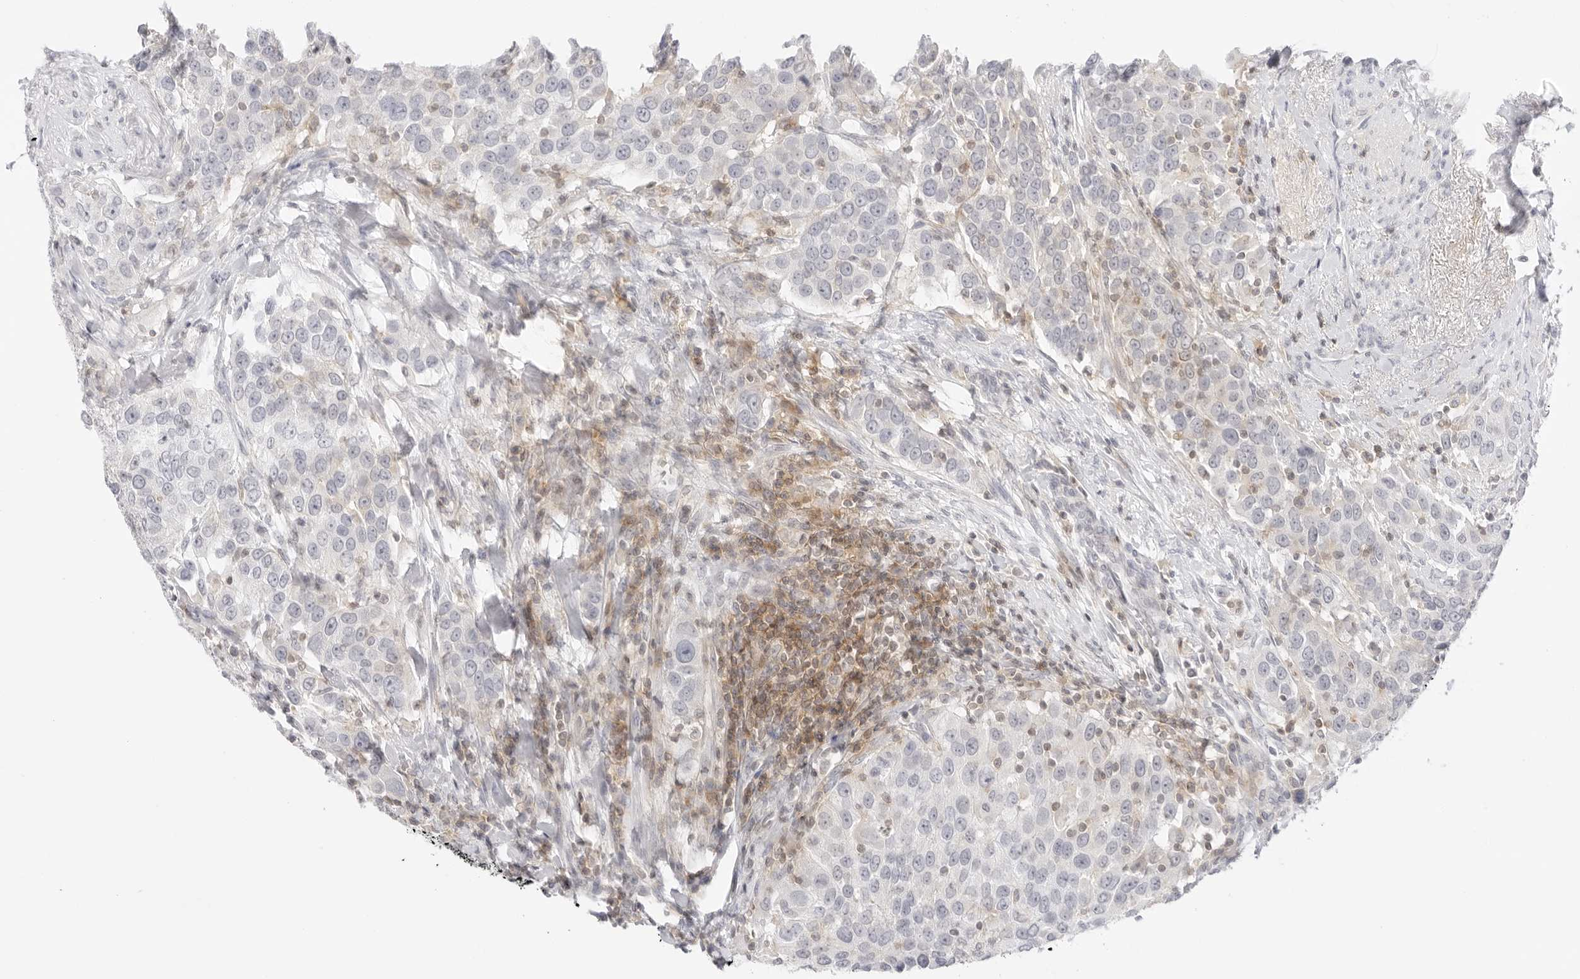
{"staining": {"intensity": "negative", "quantity": "none", "location": "none"}, "tissue": "urothelial cancer", "cell_type": "Tumor cells", "image_type": "cancer", "snomed": [{"axis": "morphology", "description": "Urothelial carcinoma, High grade"}, {"axis": "topography", "description": "Urinary bladder"}], "caption": "Immunohistochemistry (IHC) photomicrograph of neoplastic tissue: human urothelial carcinoma (high-grade) stained with DAB (3,3'-diaminobenzidine) displays no significant protein expression in tumor cells.", "gene": "TNFRSF14", "patient": {"sex": "female", "age": 80}}